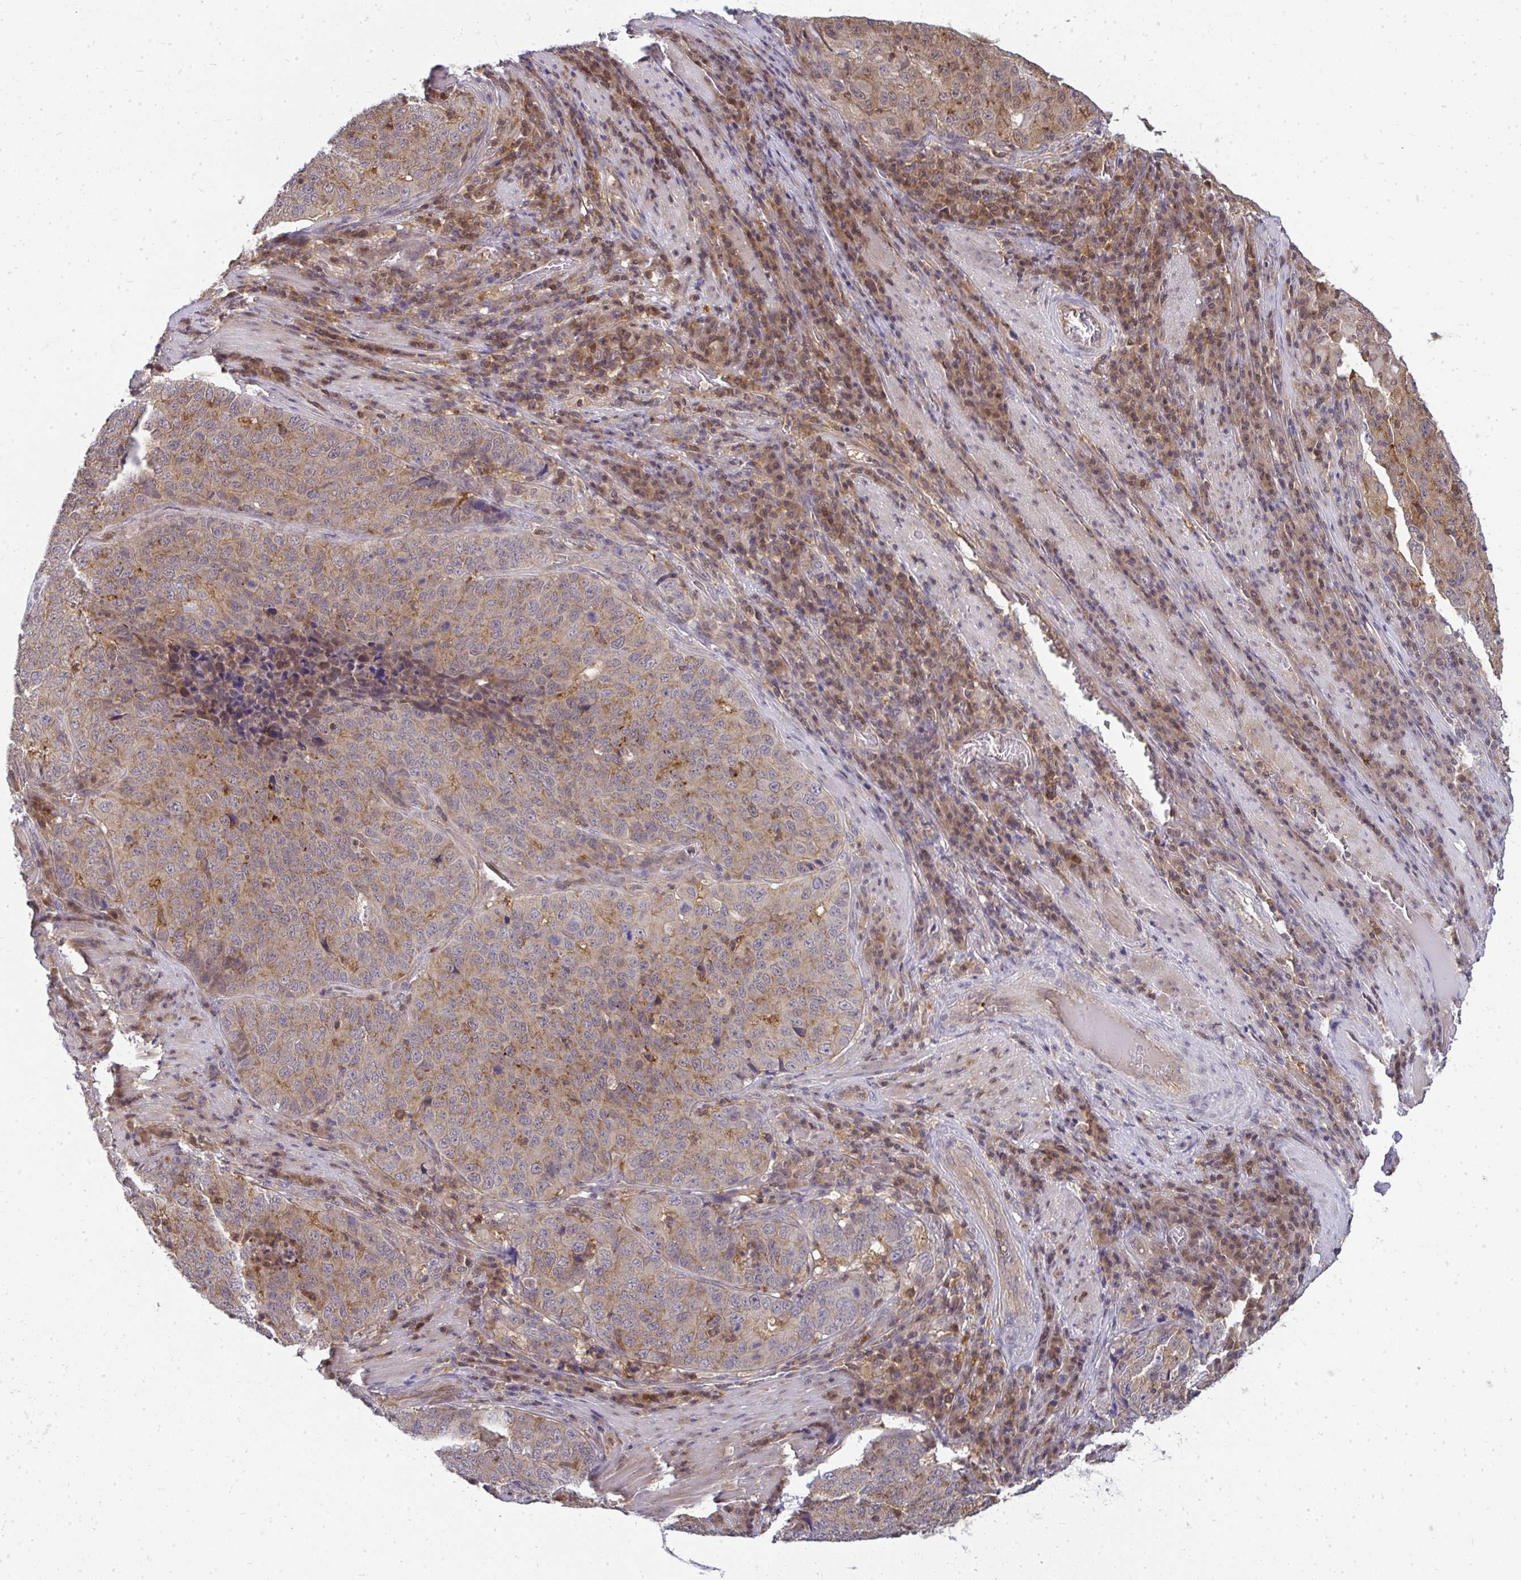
{"staining": {"intensity": "moderate", "quantity": ">75%", "location": "cytoplasmic/membranous"}, "tissue": "stomach cancer", "cell_type": "Tumor cells", "image_type": "cancer", "snomed": [{"axis": "morphology", "description": "Adenocarcinoma, NOS"}, {"axis": "topography", "description": "Stomach"}], "caption": "Protein staining of adenocarcinoma (stomach) tissue shows moderate cytoplasmic/membranous positivity in about >75% of tumor cells.", "gene": "HDHD2", "patient": {"sex": "male", "age": 71}}